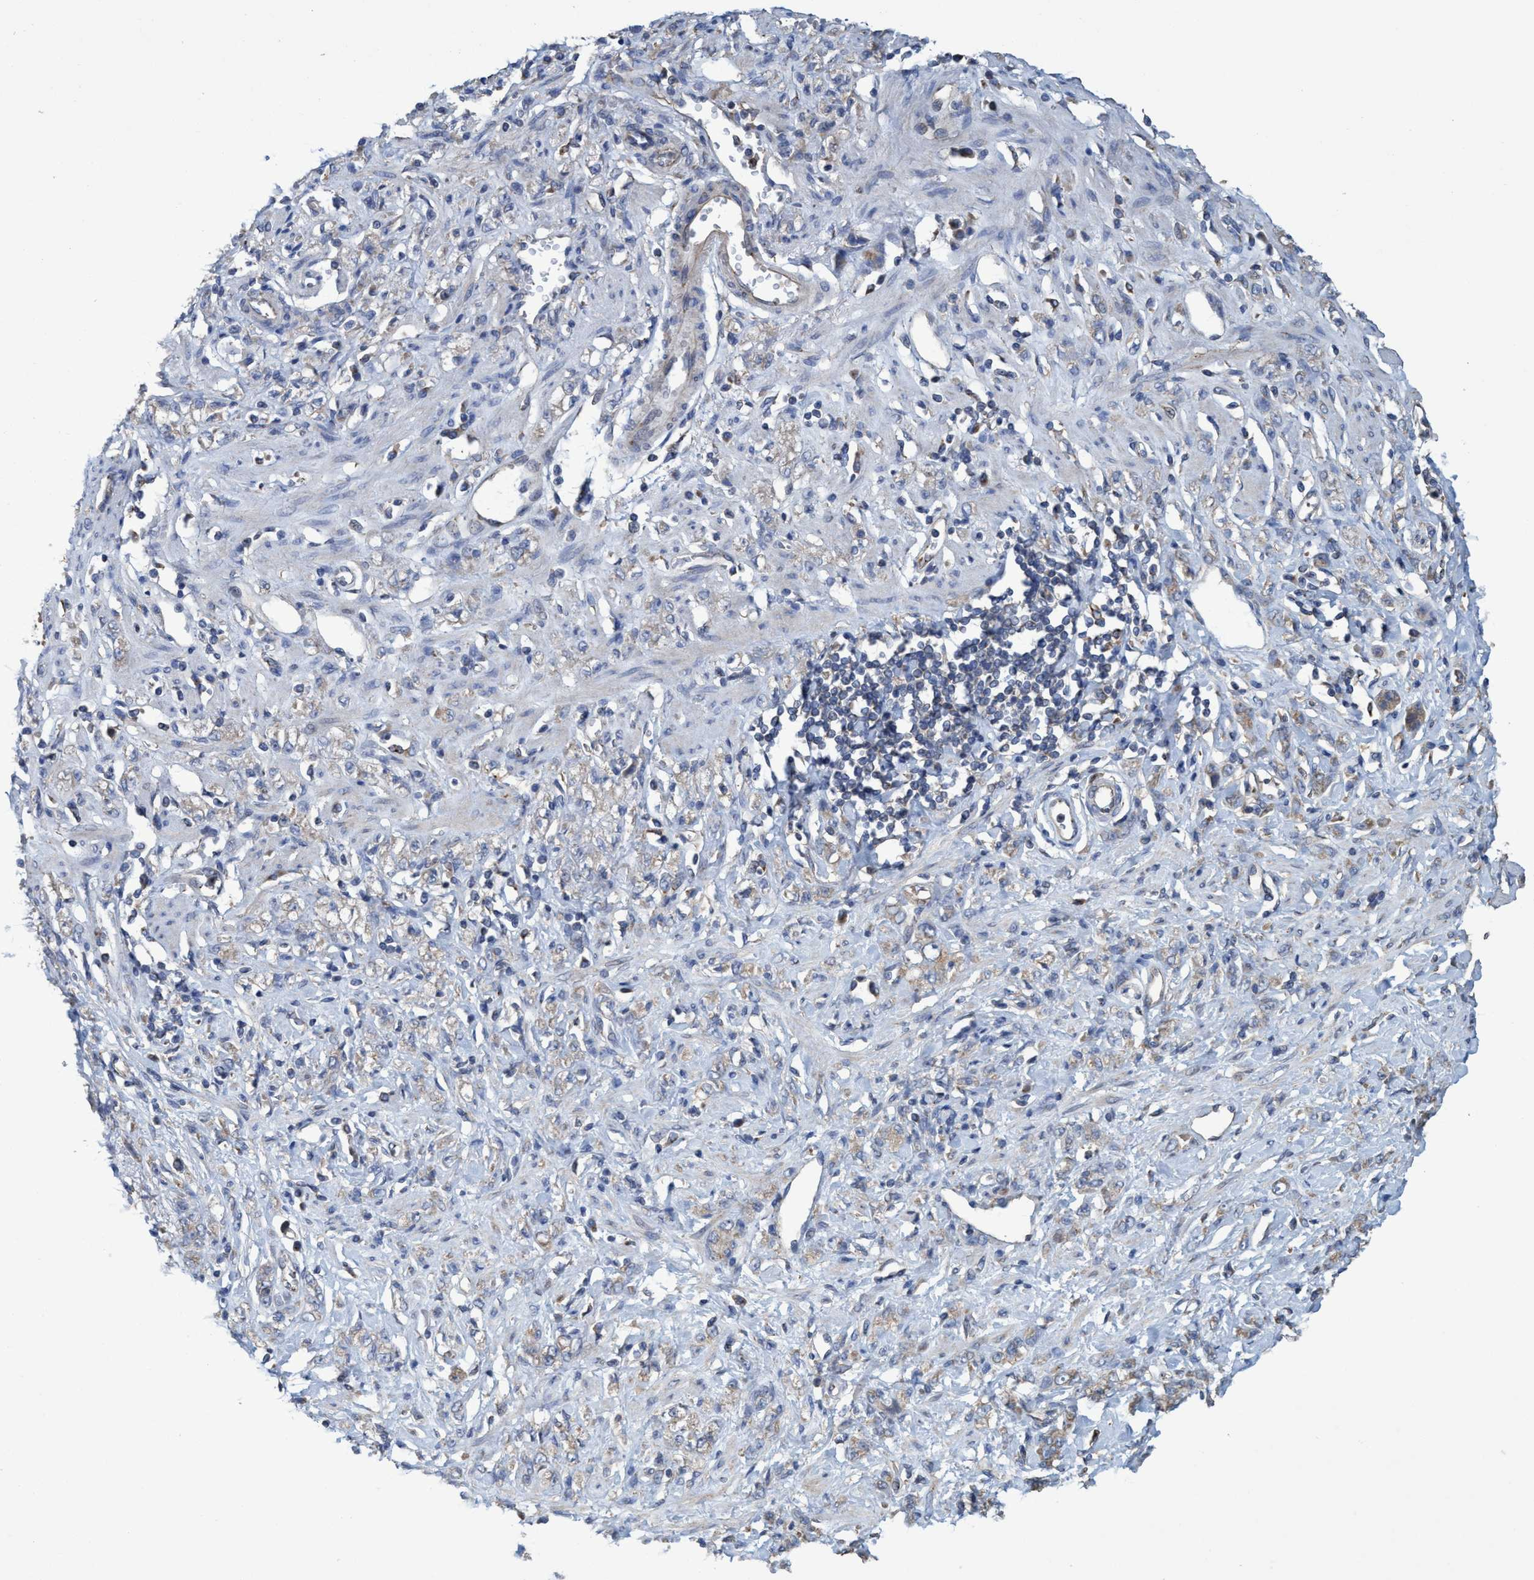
{"staining": {"intensity": "weak", "quantity": "25%-75%", "location": "cytoplasmic/membranous"}, "tissue": "stomach cancer", "cell_type": "Tumor cells", "image_type": "cancer", "snomed": [{"axis": "morphology", "description": "Normal tissue, NOS"}, {"axis": "morphology", "description": "Adenocarcinoma, NOS"}, {"axis": "topography", "description": "Stomach"}], "caption": "Brown immunohistochemical staining in human stomach cancer exhibits weak cytoplasmic/membranous positivity in approximately 25%-75% of tumor cells. The staining was performed using DAB to visualize the protein expression in brown, while the nuclei were stained in blue with hematoxylin (Magnification: 20x).", "gene": "BICD2", "patient": {"sex": "male", "age": 82}}